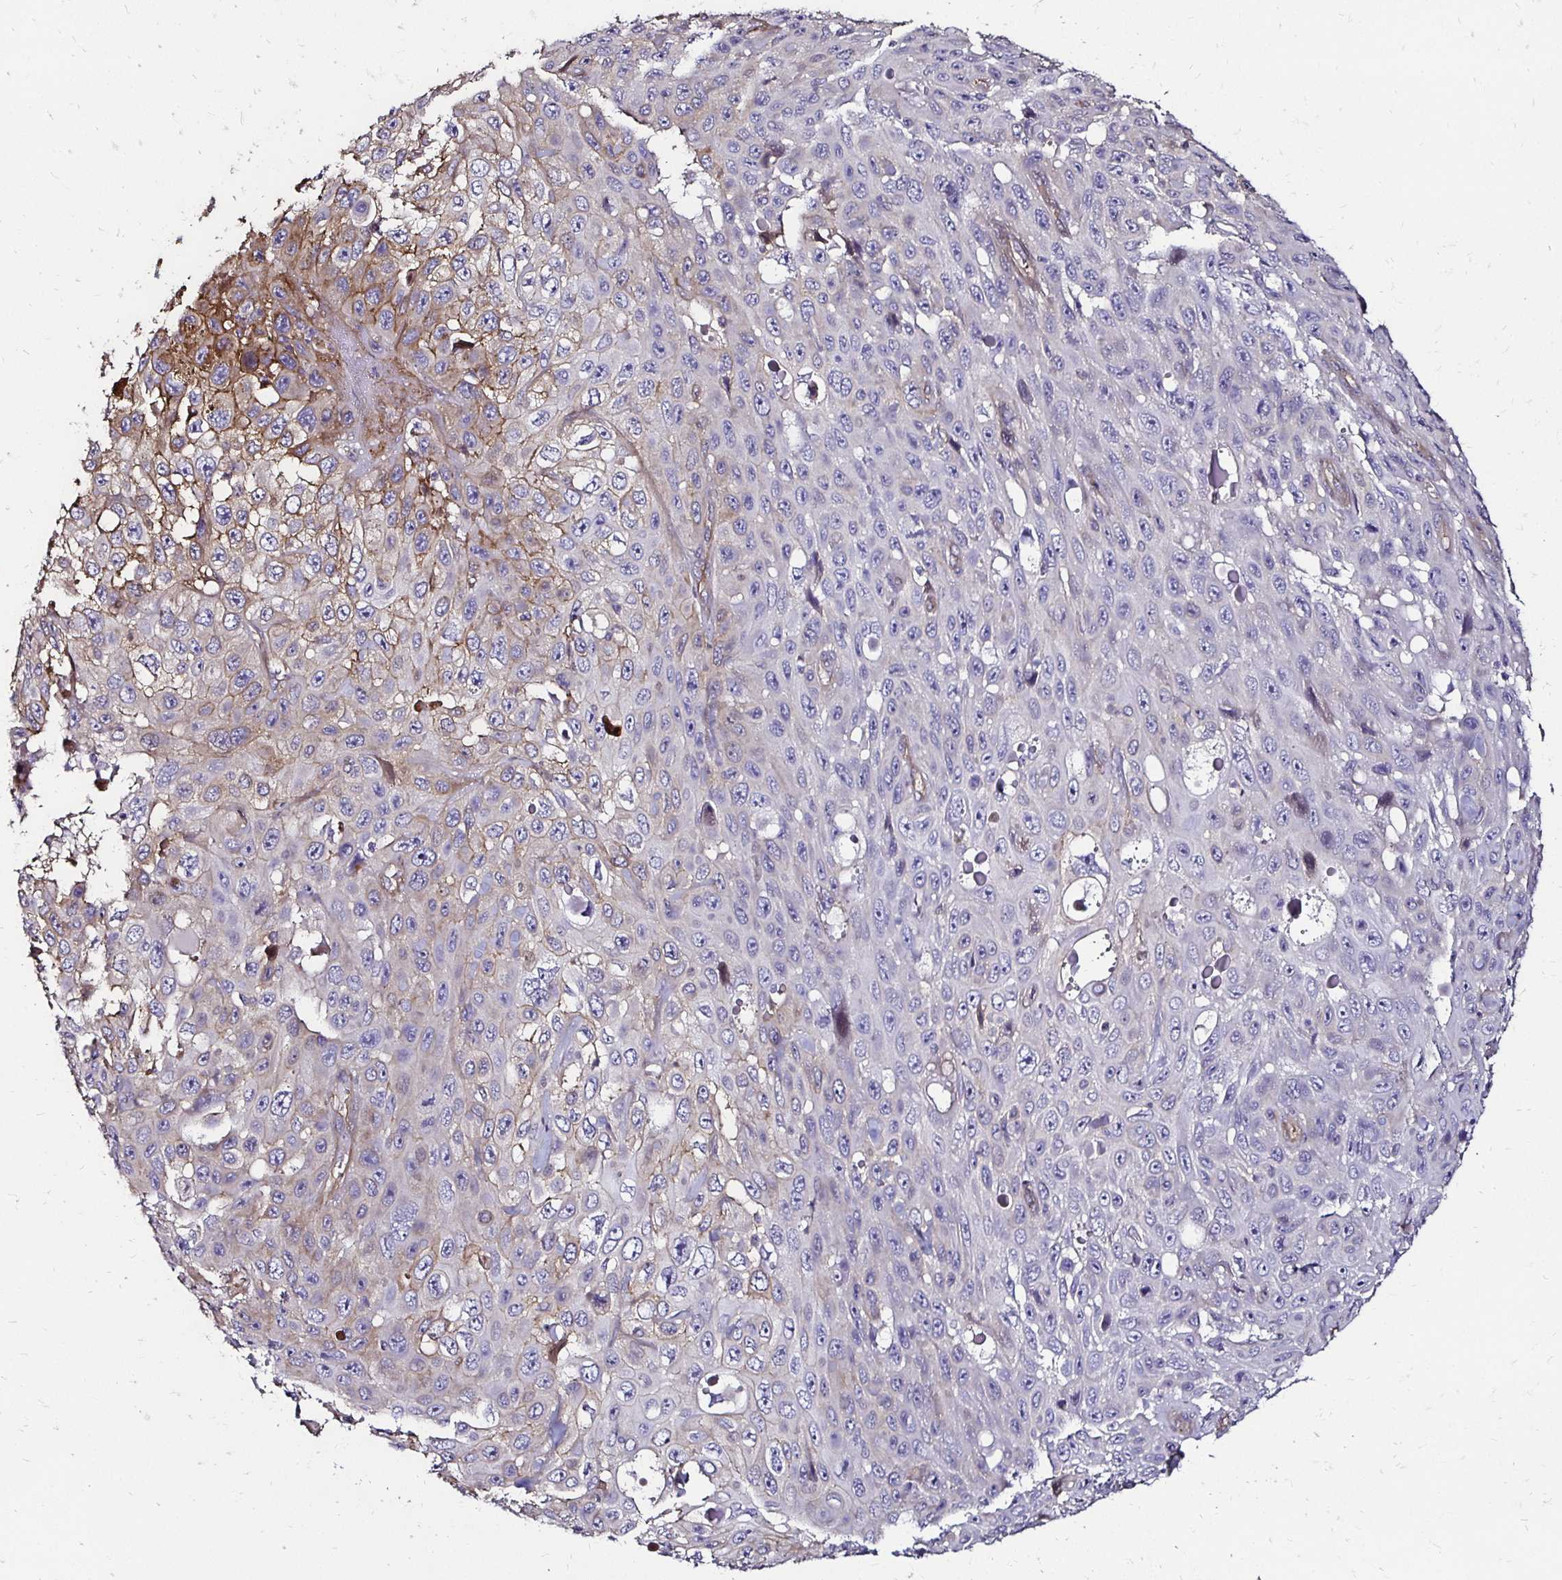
{"staining": {"intensity": "moderate", "quantity": "<25%", "location": "cytoplasmic/membranous"}, "tissue": "skin cancer", "cell_type": "Tumor cells", "image_type": "cancer", "snomed": [{"axis": "morphology", "description": "Squamous cell carcinoma, NOS"}, {"axis": "topography", "description": "Skin"}], "caption": "Skin squamous cell carcinoma stained with DAB immunohistochemistry (IHC) exhibits low levels of moderate cytoplasmic/membranous staining in about <25% of tumor cells. Using DAB (3,3'-diaminobenzidine) (brown) and hematoxylin (blue) stains, captured at high magnification using brightfield microscopy.", "gene": "ITGB1", "patient": {"sex": "male", "age": 82}}